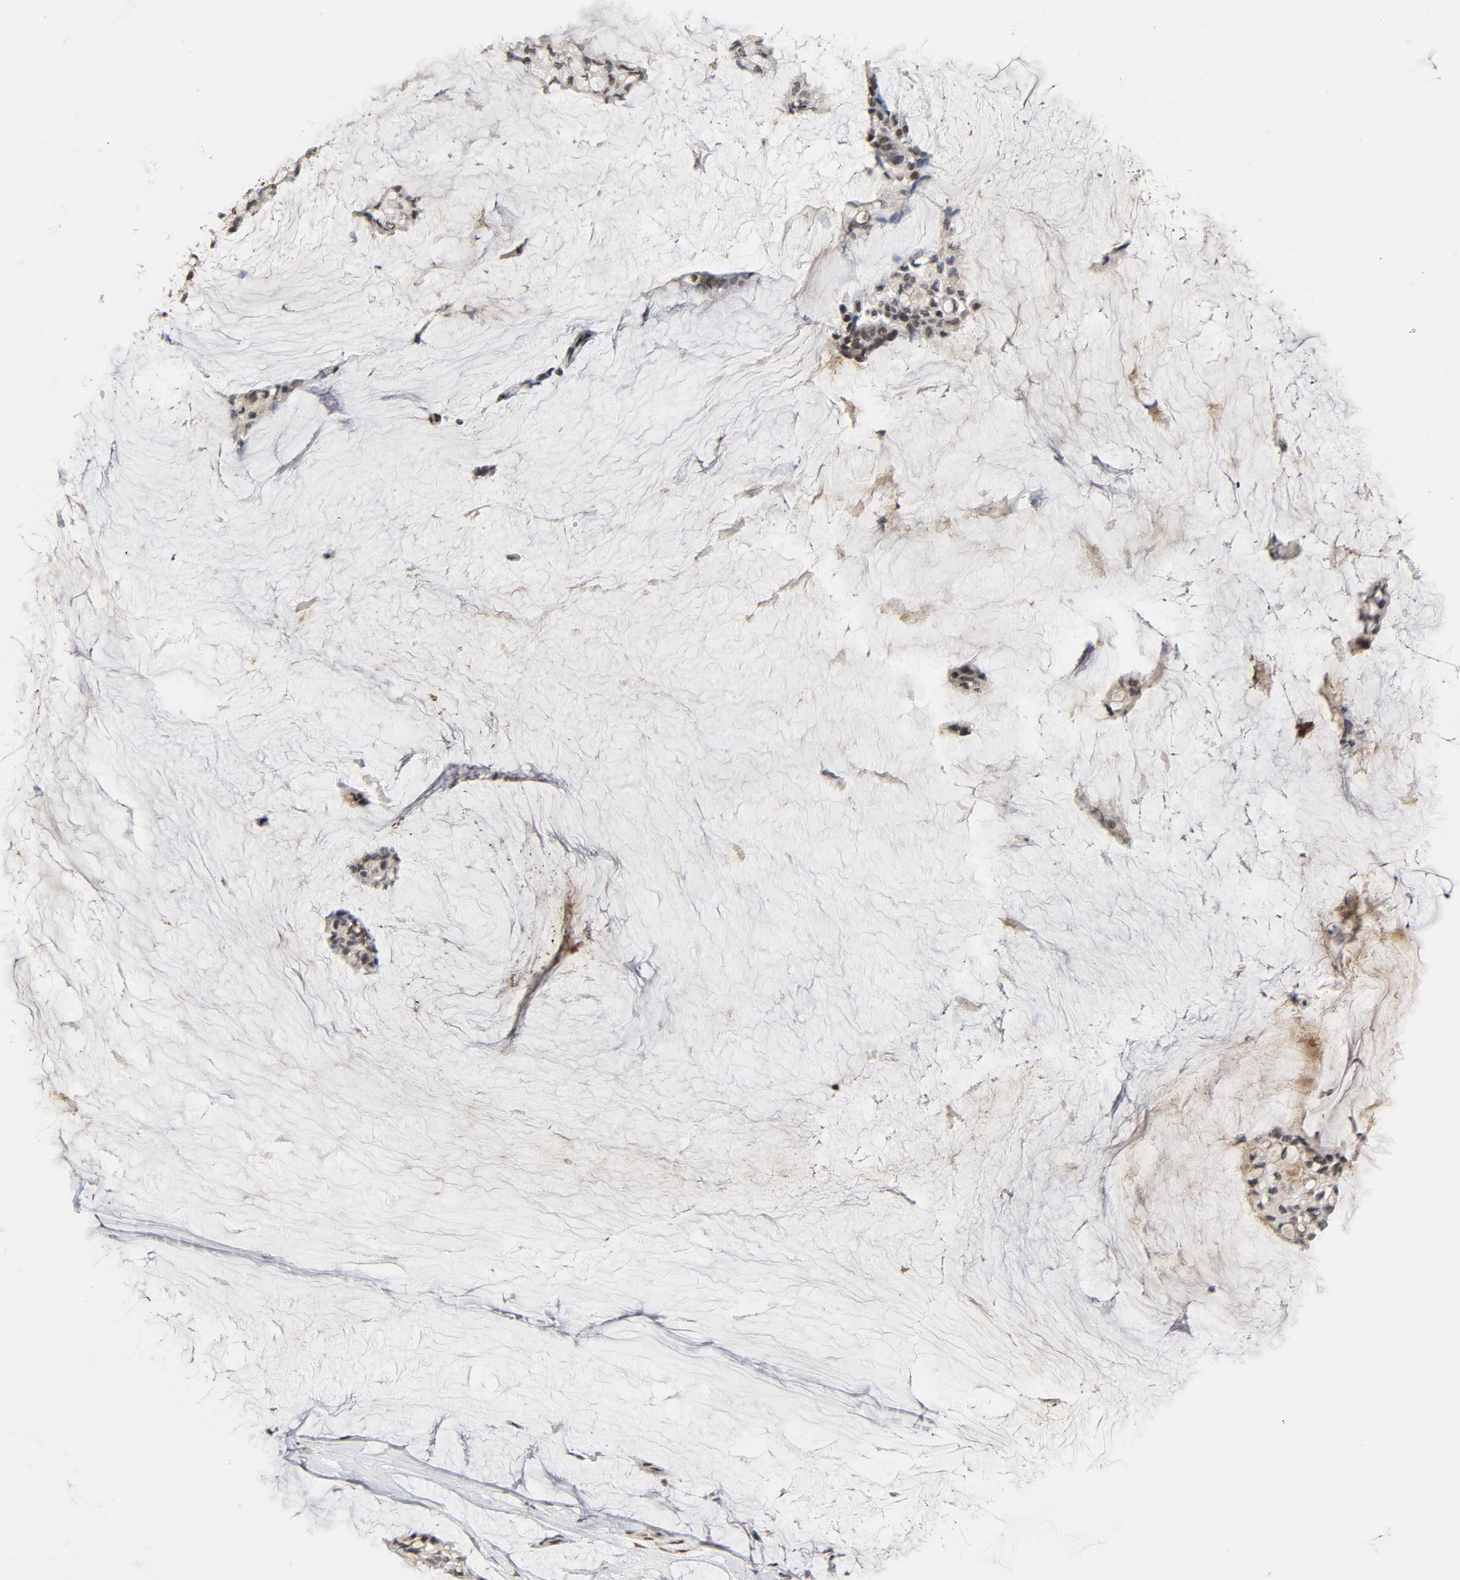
{"staining": {"intensity": "moderate", "quantity": ">75%", "location": "nuclear"}, "tissue": "ovarian cancer", "cell_type": "Tumor cells", "image_type": "cancer", "snomed": [{"axis": "morphology", "description": "Cystadenocarcinoma, mucinous, NOS"}, {"axis": "topography", "description": "Ovary"}], "caption": "Immunohistochemical staining of human ovarian cancer demonstrates medium levels of moderate nuclear expression in approximately >75% of tumor cells. Immunohistochemistry (ihc) stains the protein of interest in brown and the nuclei are stained blue.", "gene": "ERCC1", "patient": {"sex": "female", "age": 39}}